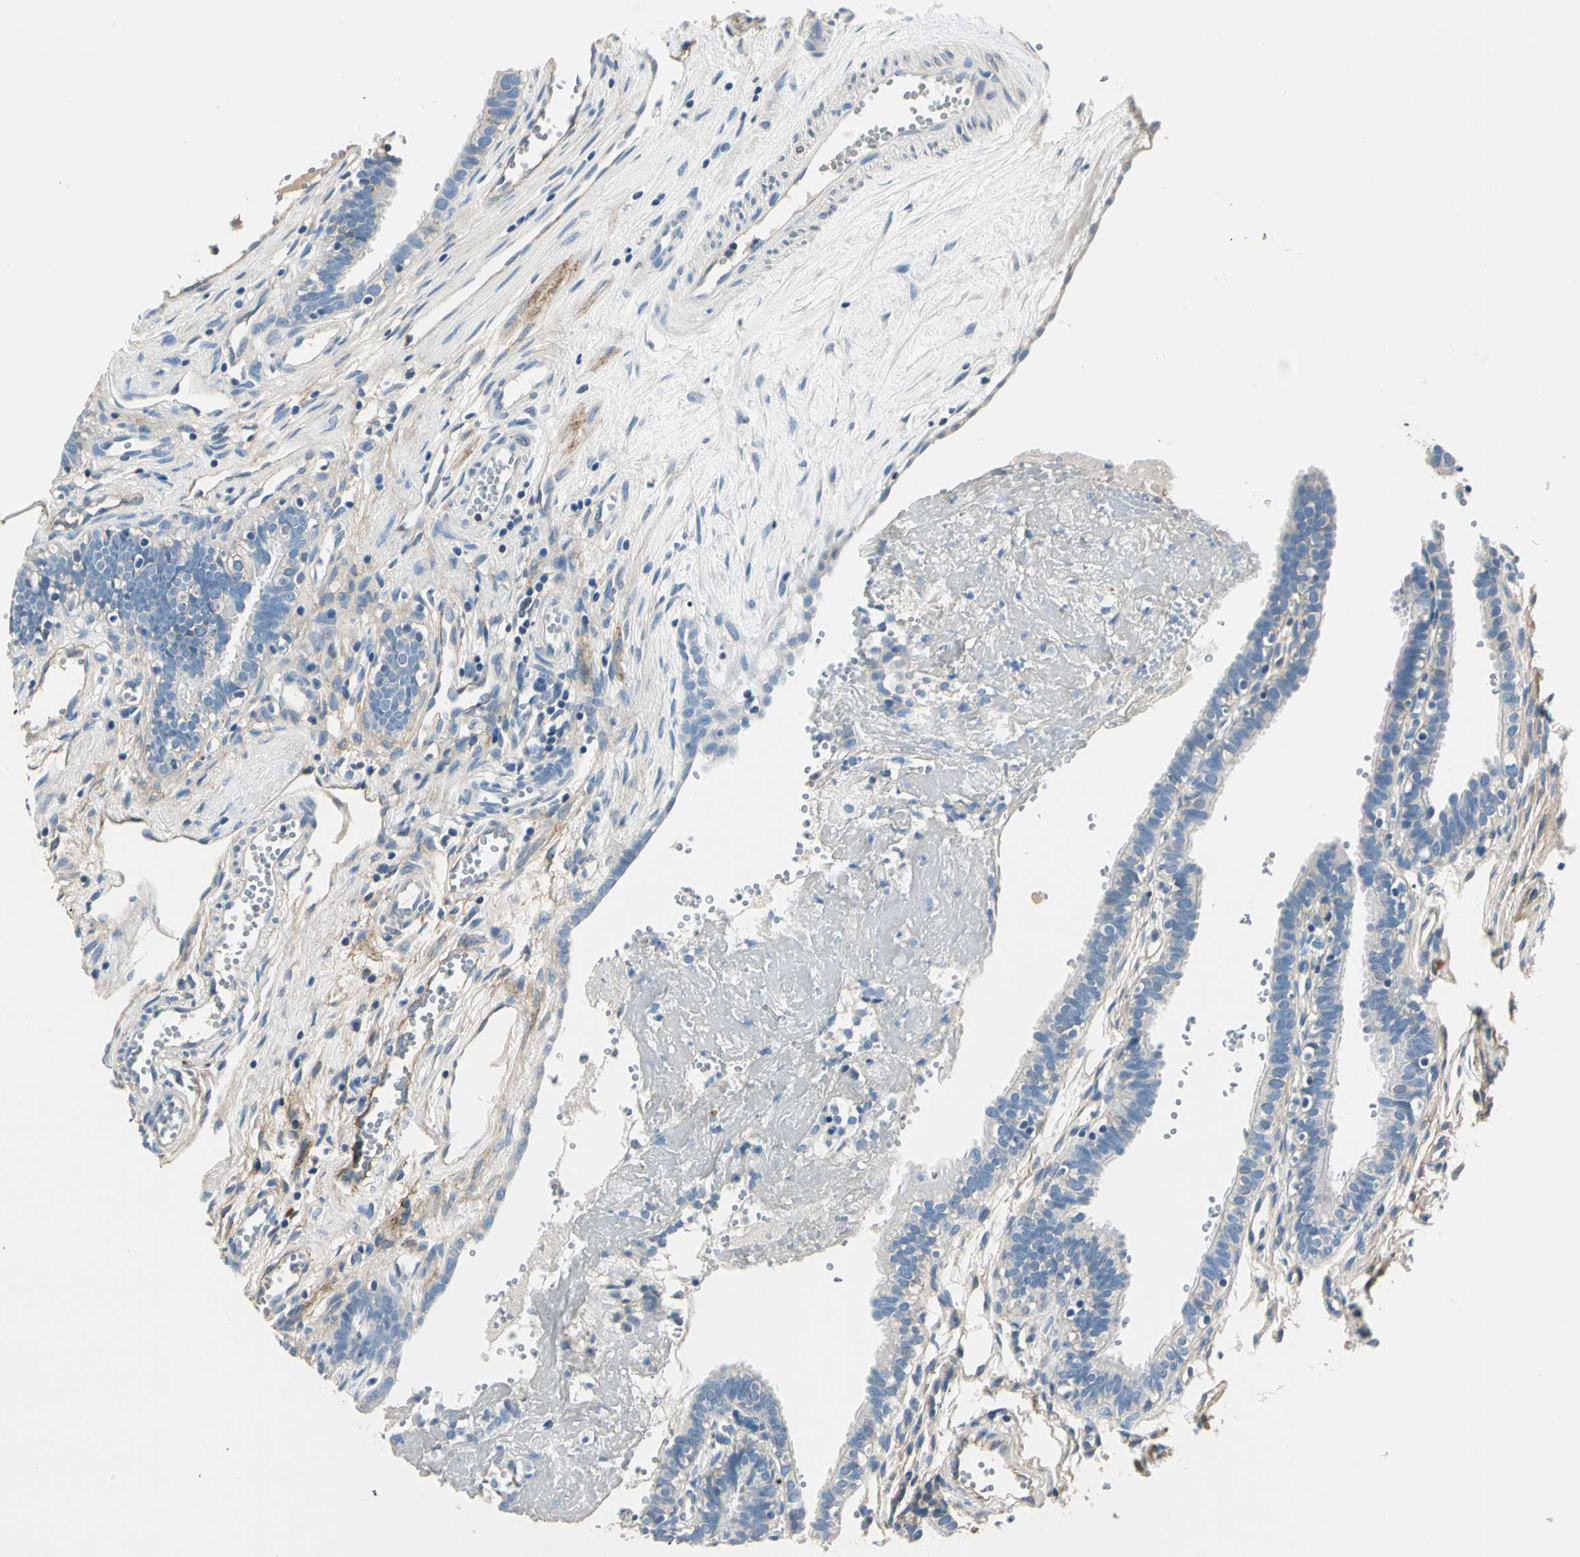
{"staining": {"intensity": "negative", "quantity": "none", "location": "none"}, "tissue": "fallopian tube", "cell_type": "Glandular cells", "image_type": "normal", "snomed": [{"axis": "morphology", "description": "Normal tissue, NOS"}, {"axis": "topography", "description": "Fallopian tube"}, {"axis": "topography", "description": "Placenta"}], "caption": "Image shows no protein positivity in glandular cells of benign fallopian tube. (DAB (3,3'-diaminobenzidine) IHC with hematoxylin counter stain).", "gene": "TGFBR3", "patient": {"sex": "female", "age": 34}}